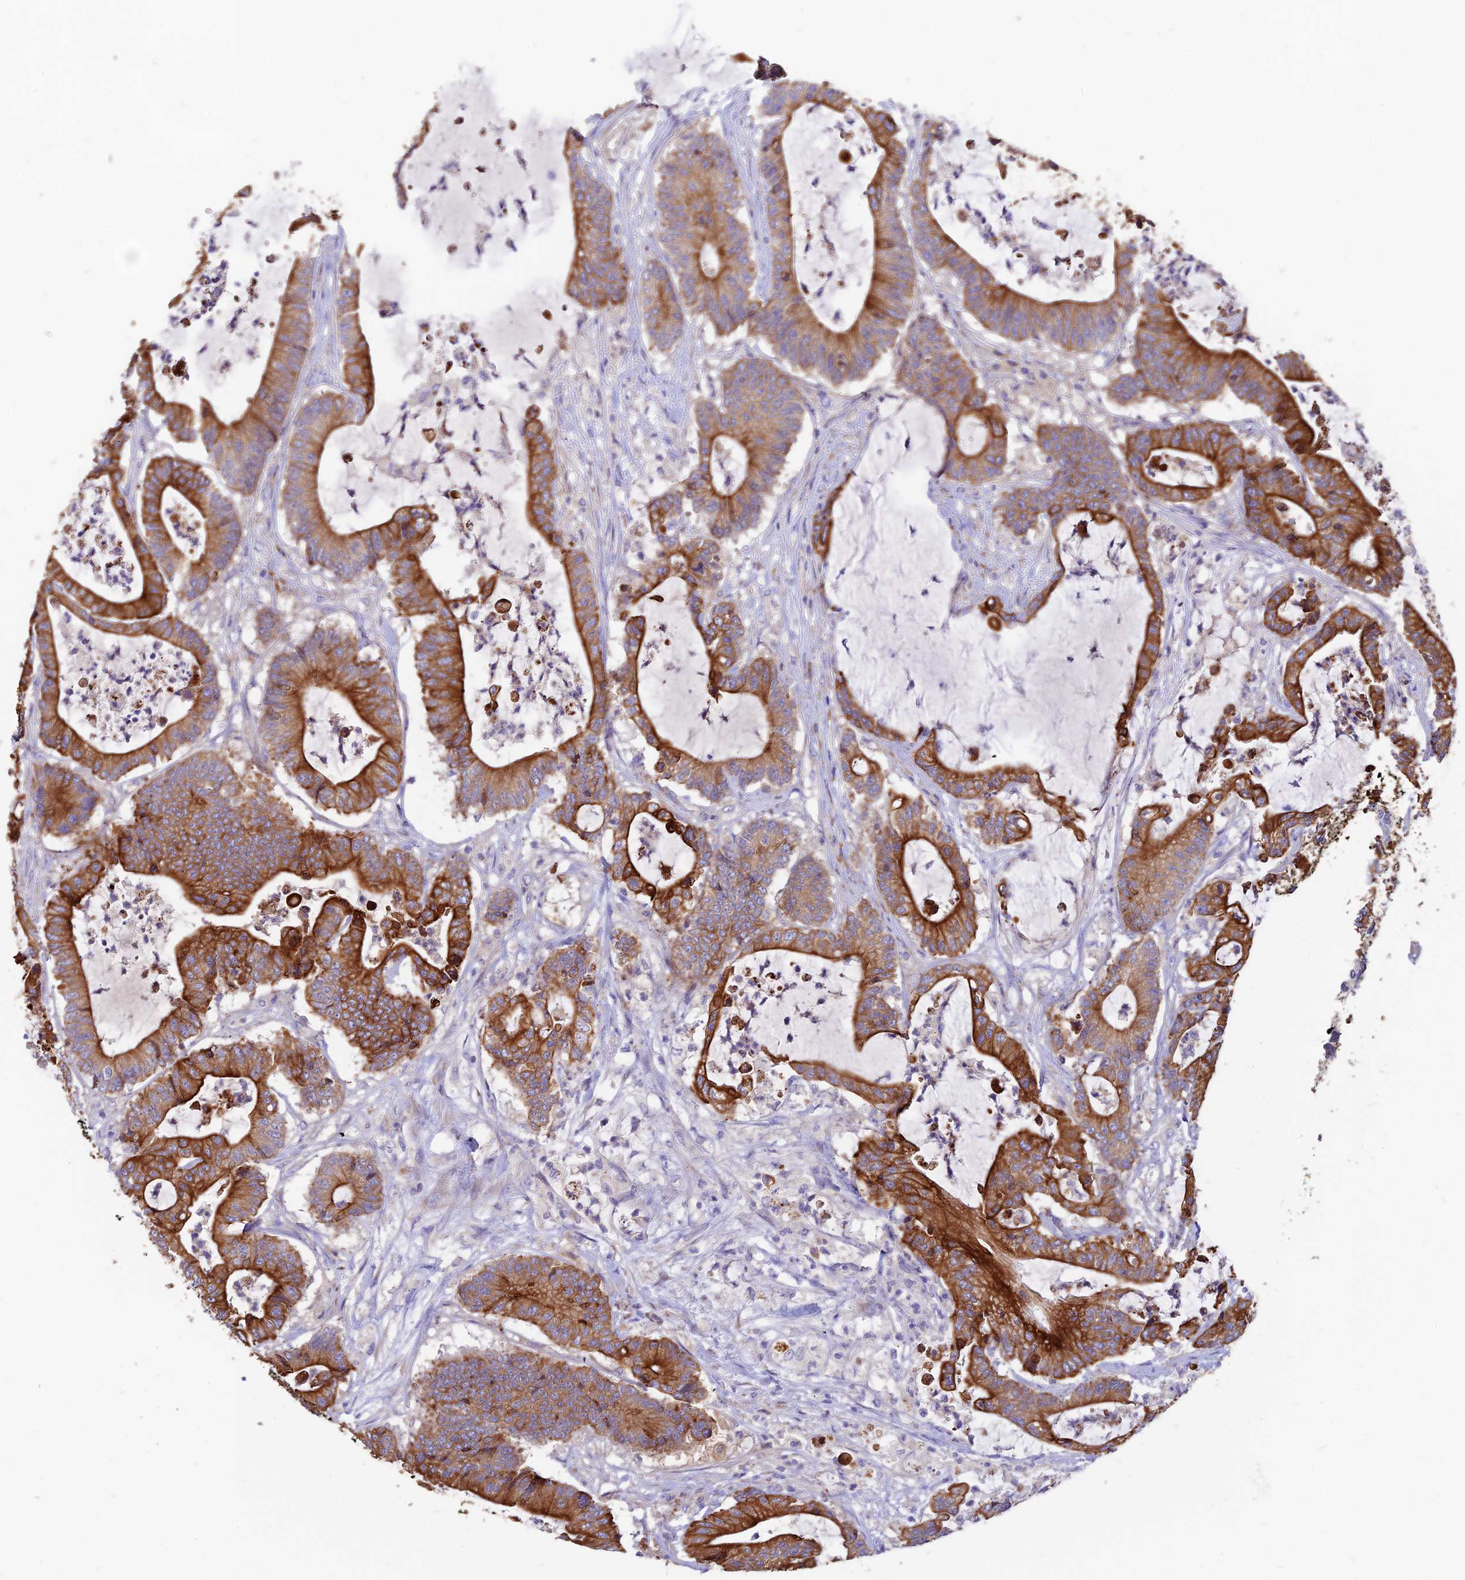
{"staining": {"intensity": "strong", "quantity": ">75%", "location": "cytoplasmic/membranous"}, "tissue": "colorectal cancer", "cell_type": "Tumor cells", "image_type": "cancer", "snomed": [{"axis": "morphology", "description": "Adenocarcinoma, NOS"}, {"axis": "topography", "description": "Colon"}], "caption": "Colorectal cancer (adenocarcinoma) was stained to show a protein in brown. There is high levels of strong cytoplasmic/membranous staining in approximately >75% of tumor cells. The staining was performed using DAB, with brown indicating positive protein expression. Nuclei are stained blue with hematoxylin.", "gene": "DENND2D", "patient": {"sex": "female", "age": 84}}